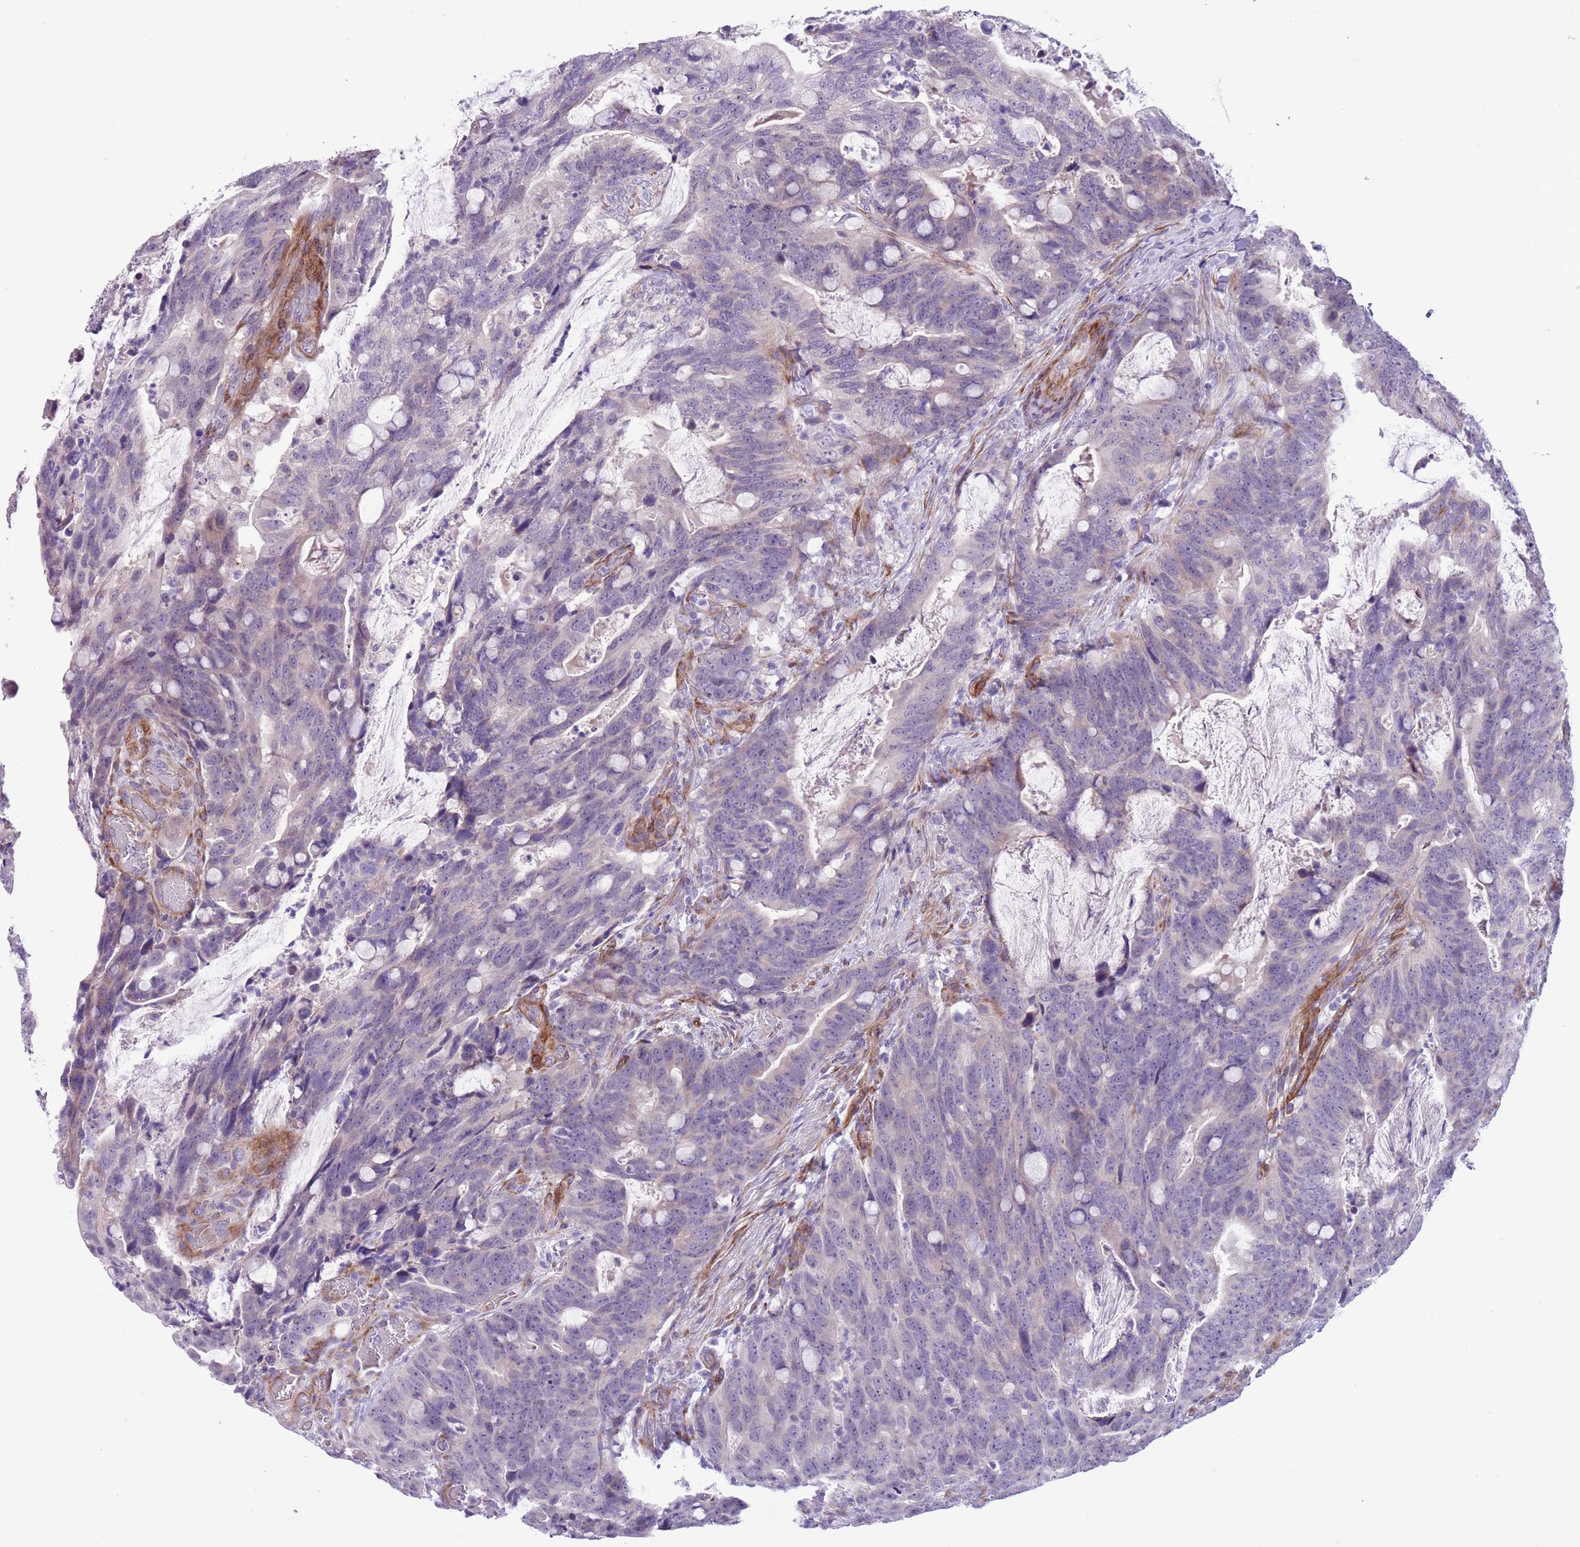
{"staining": {"intensity": "negative", "quantity": "none", "location": "none"}, "tissue": "colorectal cancer", "cell_type": "Tumor cells", "image_type": "cancer", "snomed": [{"axis": "morphology", "description": "Adenocarcinoma, NOS"}, {"axis": "topography", "description": "Colon"}], "caption": "Colorectal cancer was stained to show a protein in brown. There is no significant staining in tumor cells.", "gene": "MRPL32", "patient": {"sex": "female", "age": 82}}